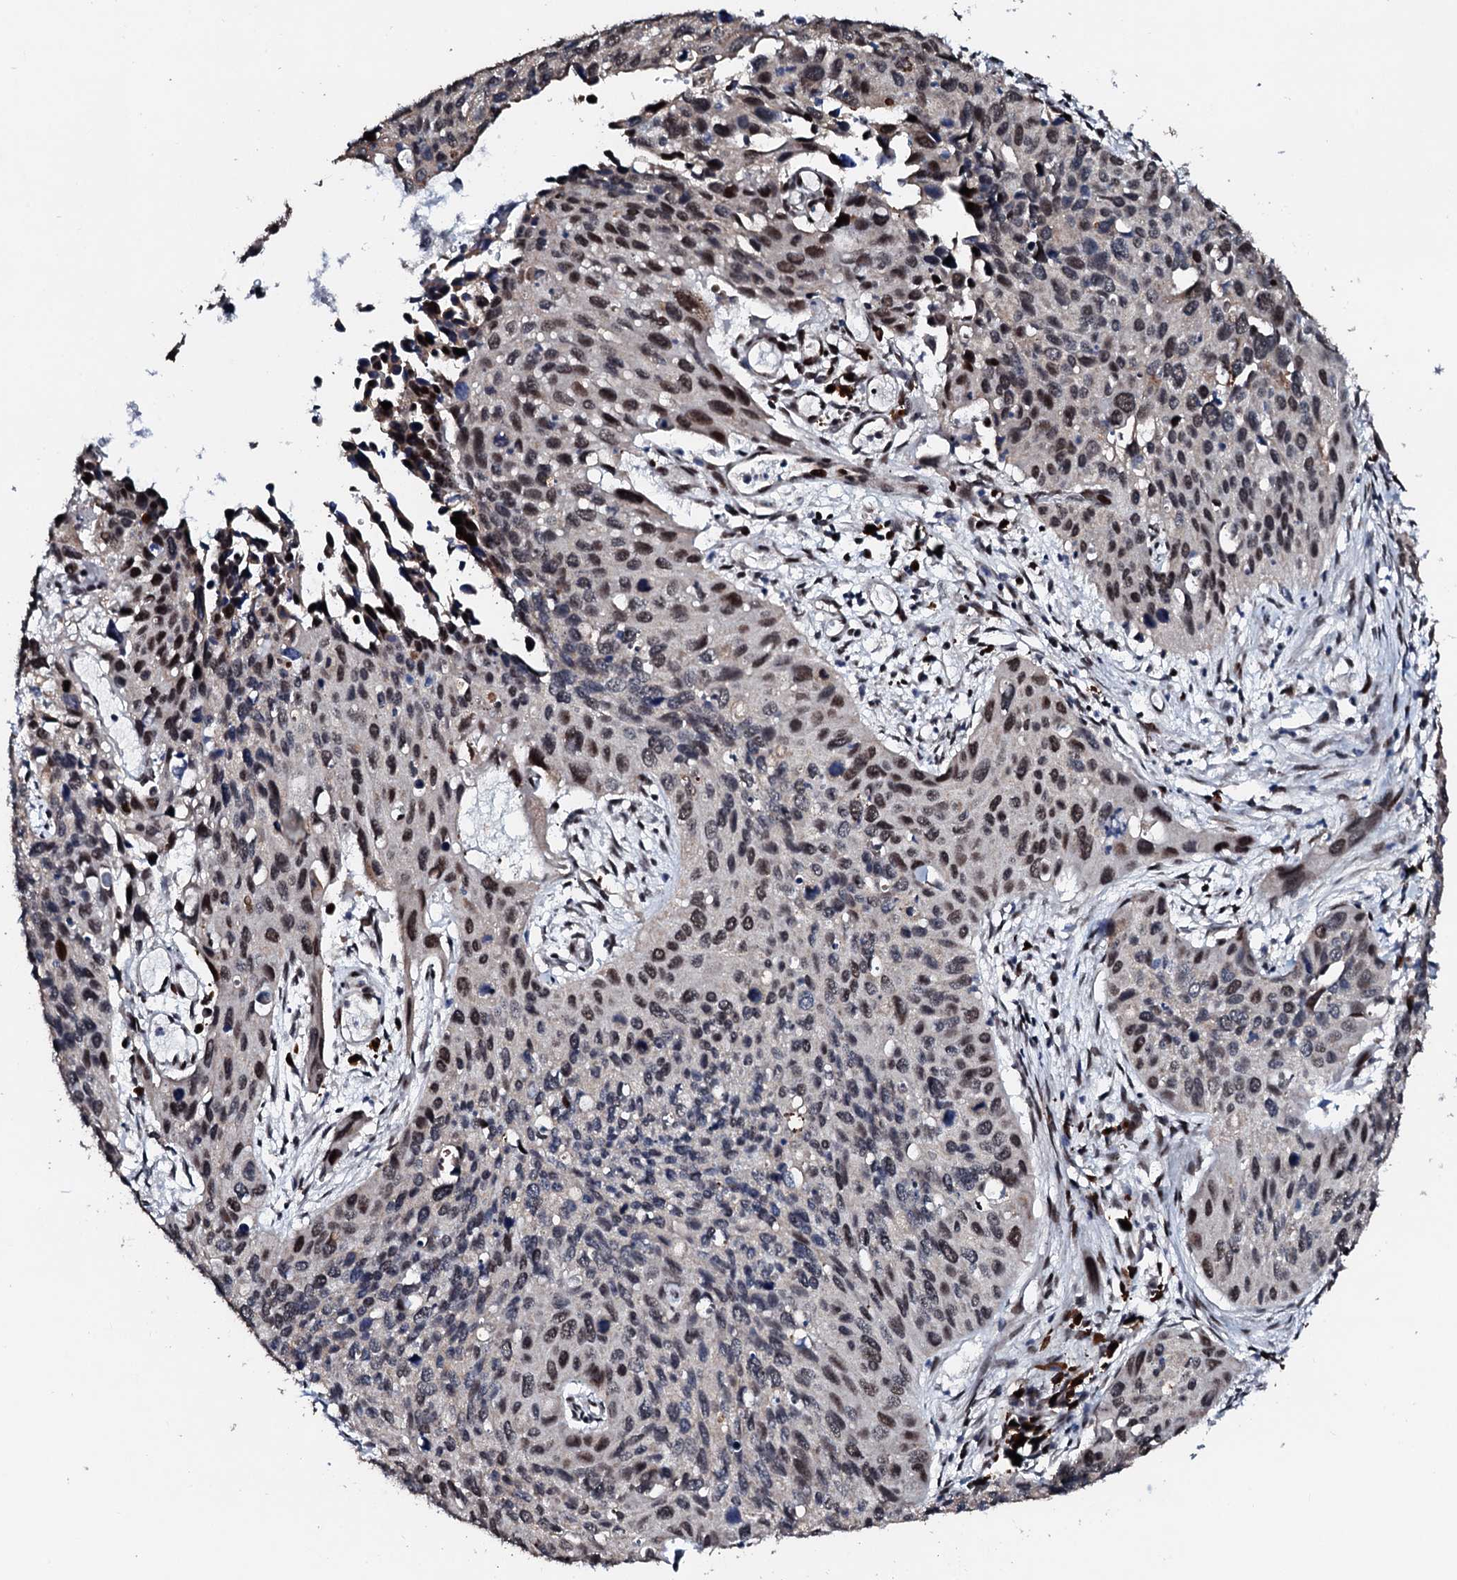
{"staining": {"intensity": "moderate", "quantity": "25%-75%", "location": "nuclear"}, "tissue": "cervical cancer", "cell_type": "Tumor cells", "image_type": "cancer", "snomed": [{"axis": "morphology", "description": "Squamous cell carcinoma, NOS"}, {"axis": "topography", "description": "Cervix"}], "caption": "Immunohistochemical staining of cervical squamous cell carcinoma demonstrates moderate nuclear protein positivity in about 25%-75% of tumor cells.", "gene": "KIF18A", "patient": {"sex": "female", "age": 55}}